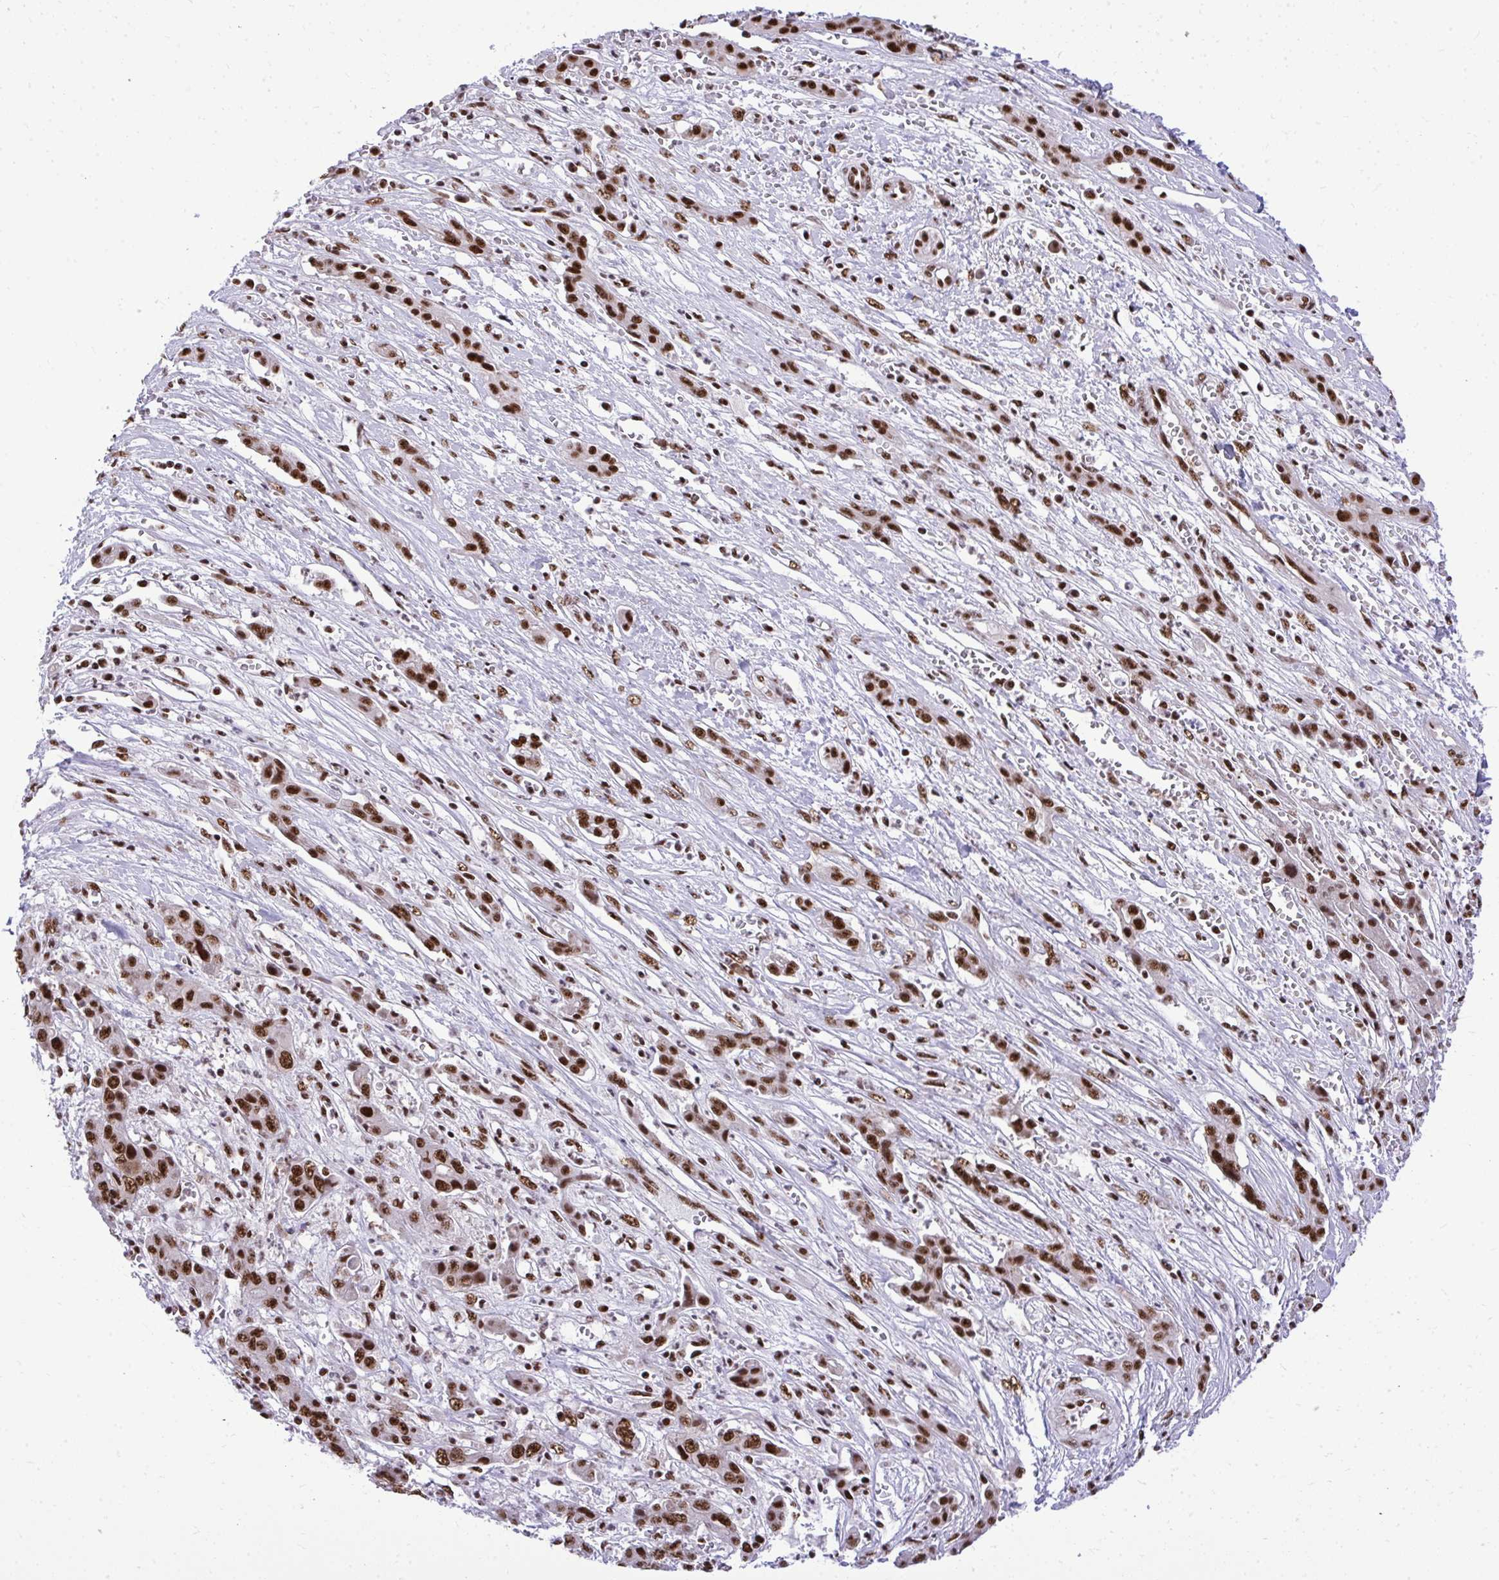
{"staining": {"intensity": "strong", "quantity": ">75%", "location": "nuclear"}, "tissue": "liver cancer", "cell_type": "Tumor cells", "image_type": "cancer", "snomed": [{"axis": "morphology", "description": "Cholangiocarcinoma"}, {"axis": "topography", "description": "Liver"}], "caption": "Protein expression by immunohistochemistry (IHC) exhibits strong nuclear staining in approximately >75% of tumor cells in liver cancer.", "gene": "PRPF19", "patient": {"sex": "male", "age": 67}}